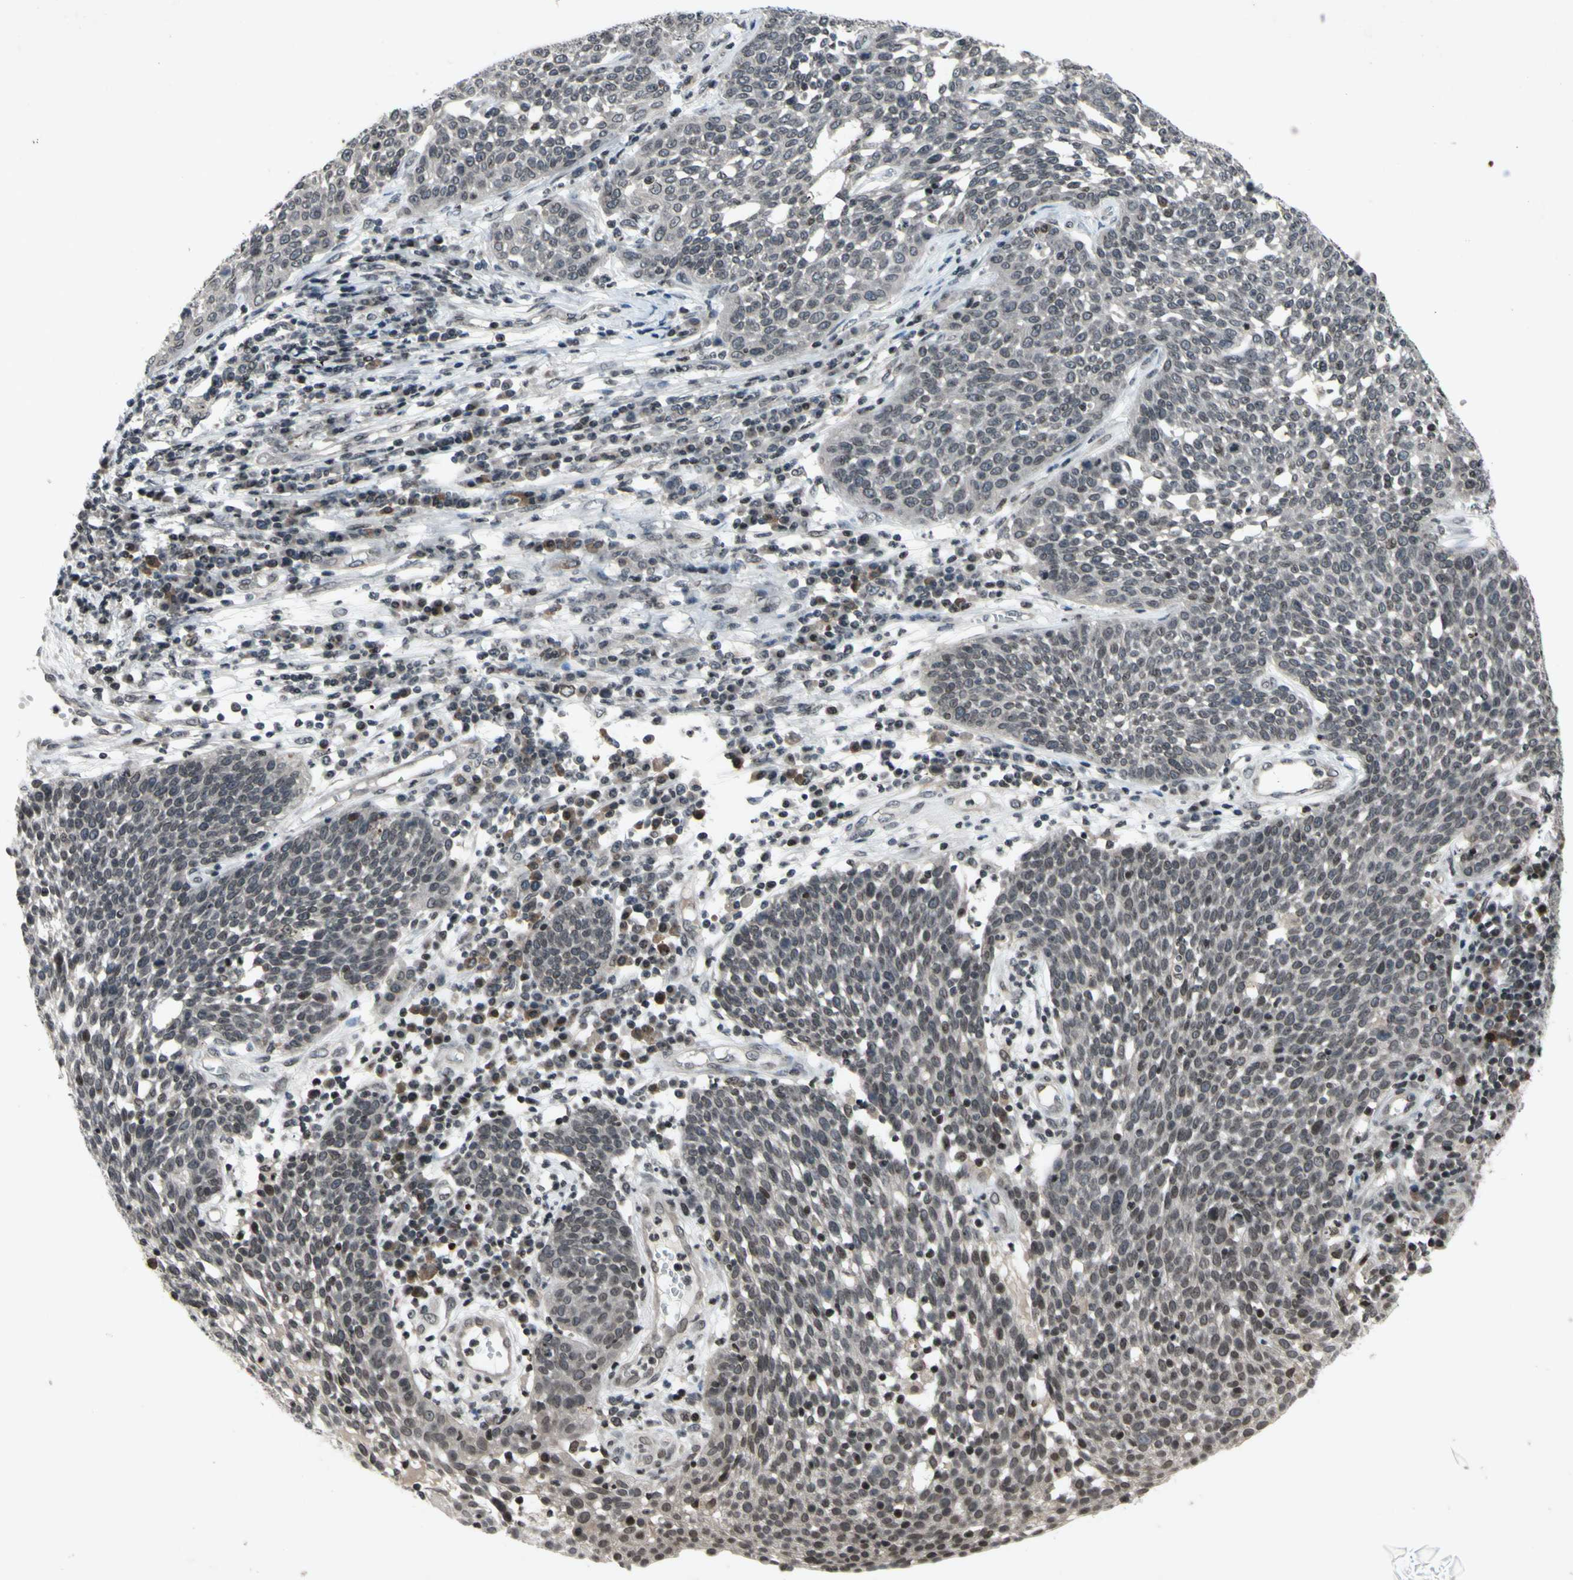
{"staining": {"intensity": "negative", "quantity": "none", "location": "none"}, "tissue": "cervical cancer", "cell_type": "Tumor cells", "image_type": "cancer", "snomed": [{"axis": "morphology", "description": "Squamous cell carcinoma, NOS"}, {"axis": "topography", "description": "Cervix"}], "caption": "This micrograph is of cervical squamous cell carcinoma stained with immunohistochemistry to label a protein in brown with the nuclei are counter-stained blue. There is no expression in tumor cells.", "gene": "XPO1", "patient": {"sex": "female", "age": 34}}